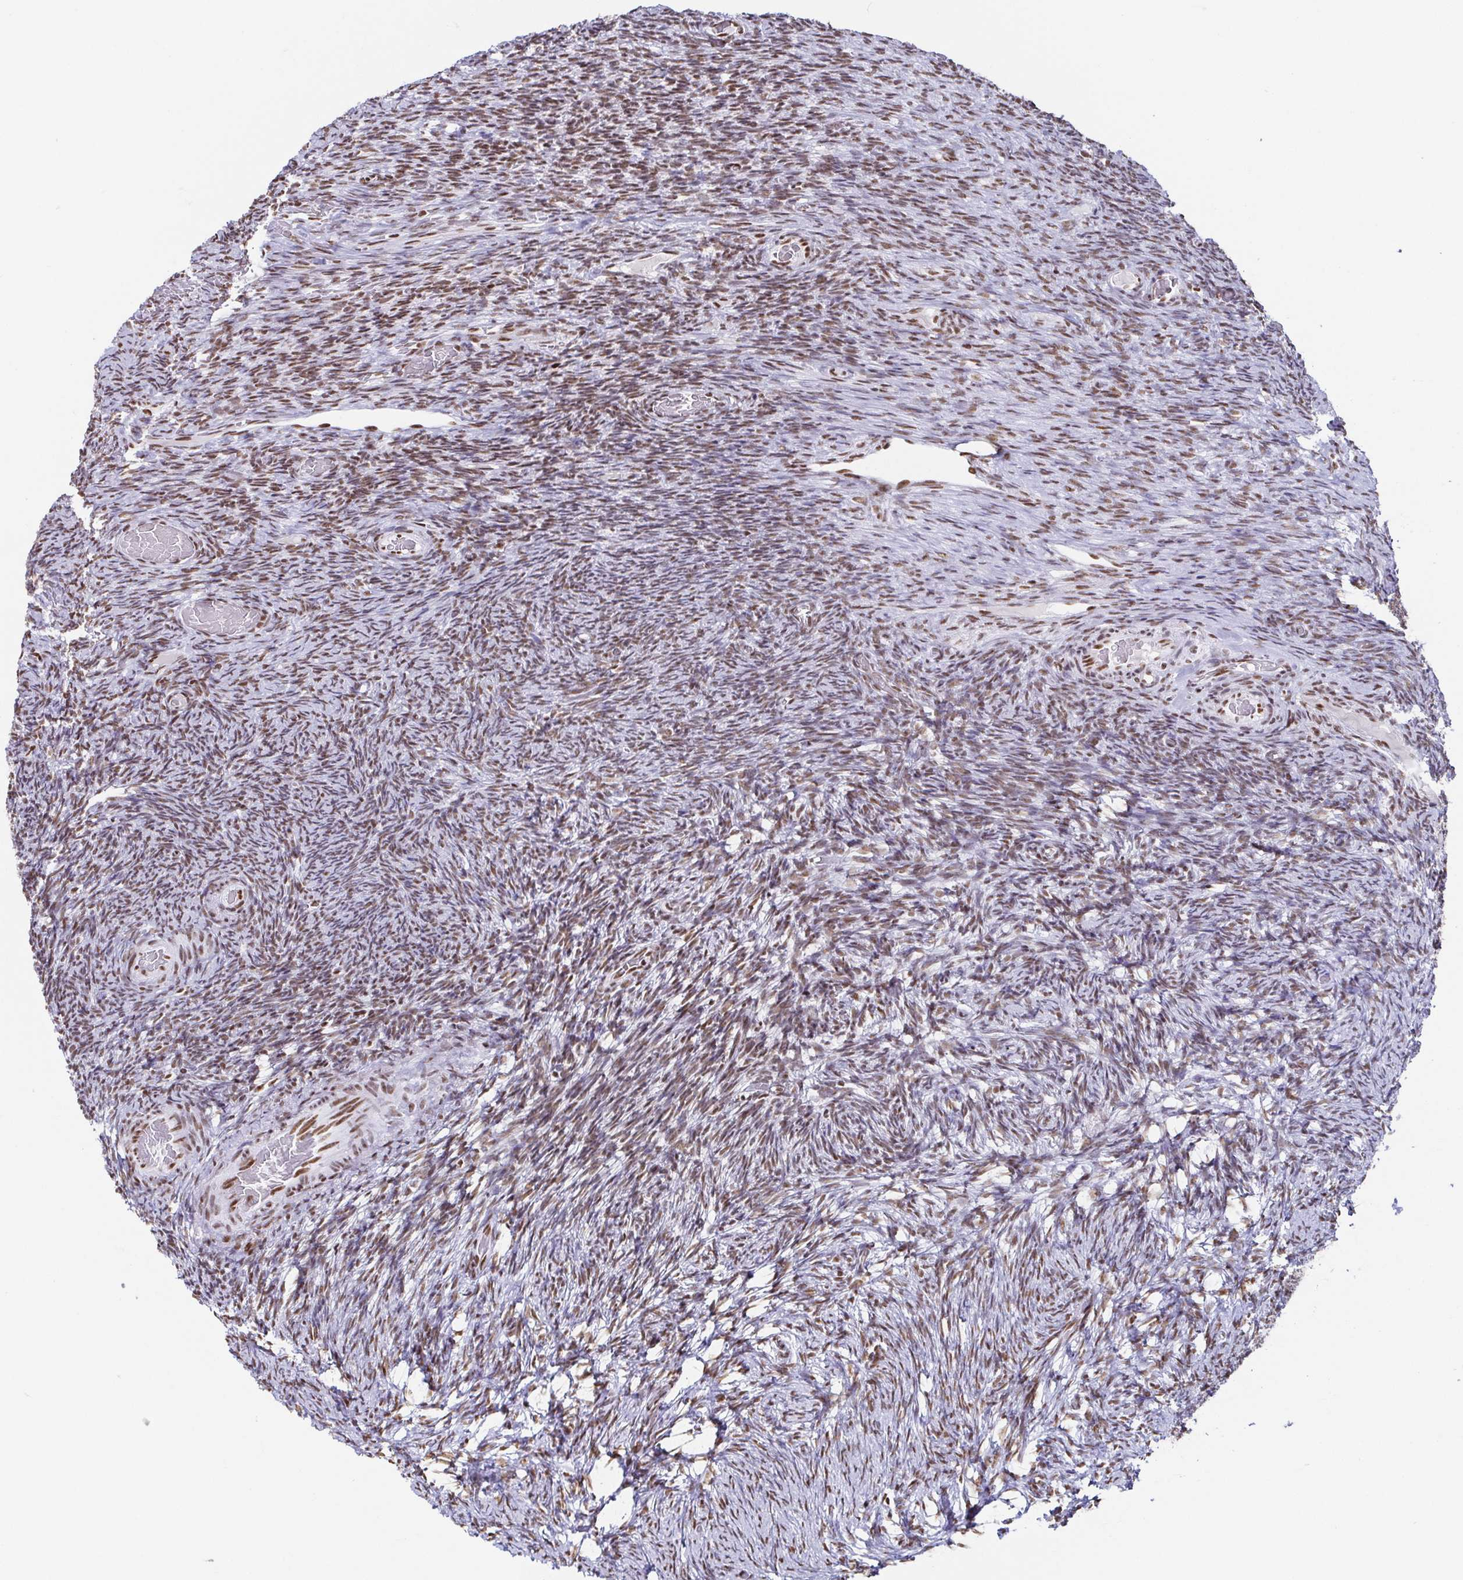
{"staining": {"intensity": "strong", "quantity": ">75%", "location": "nuclear"}, "tissue": "ovary", "cell_type": "Follicle cells", "image_type": "normal", "snomed": [{"axis": "morphology", "description": "Normal tissue, NOS"}, {"axis": "topography", "description": "Ovary"}], "caption": "The image shows staining of unremarkable ovary, revealing strong nuclear protein positivity (brown color) within follicle cells.", "gene": "EWSR1", "patient": {"sex": "female", "age": 34}}